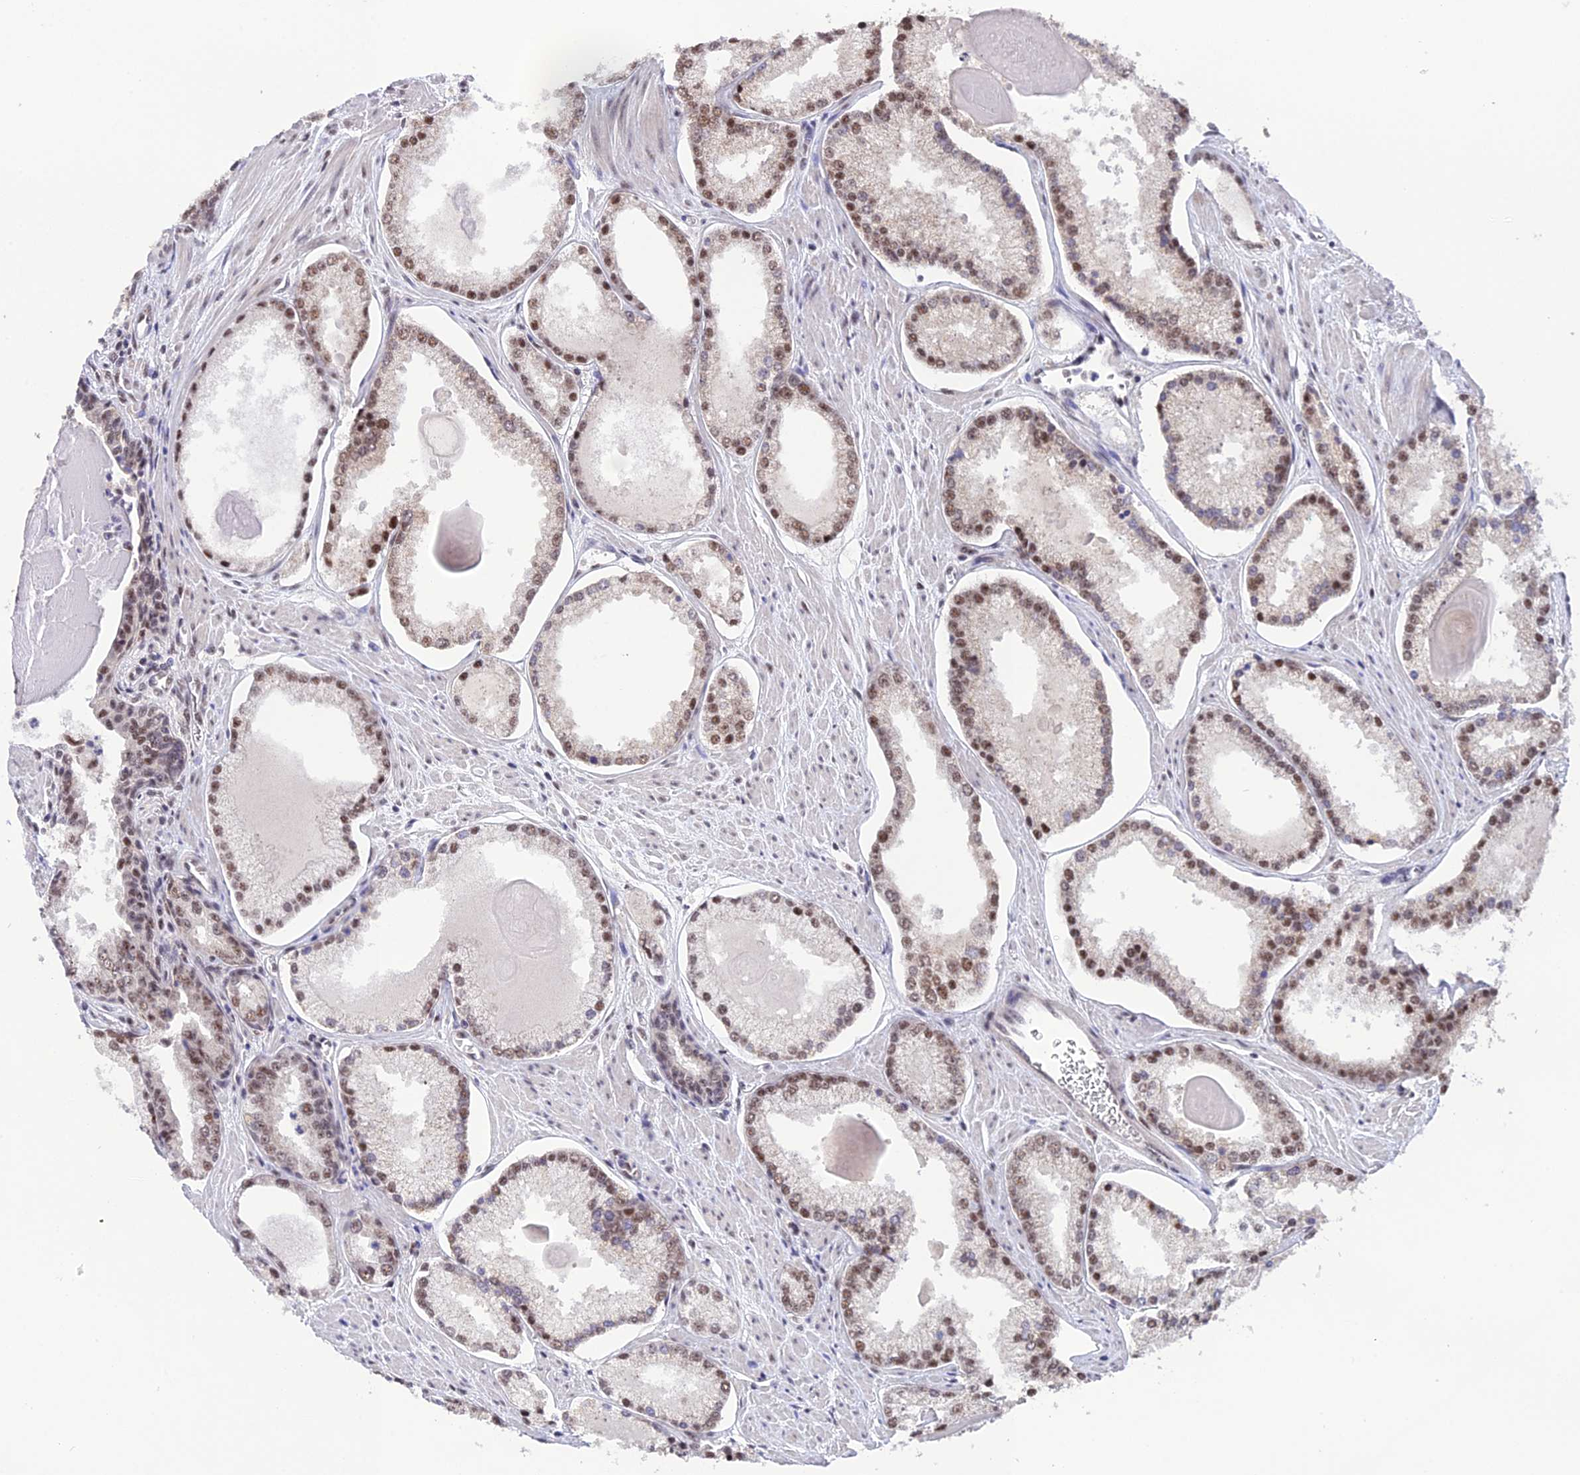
{"staining": {"intensity": "moderate", "quantity": ">75%", "location": "nuclear"}, "tissue": "prostate cancer", "cell_type": "Tumor cells", "image_type": "cancer", "snomed": [{"axis": "morphology", "description": "Adenocarcinoma, Low grade"}, {"axis": "topography", "description": "Prostate"}], "caption": "This photomicrograph reveals adenocarcinoma (low-grade) (prostate) stained with immunohistochemistry to label a protein in brown. The nuclear of tumor cells show moderate positivity for the protein. Nuclei are counter-stained blue.", "gene": "THOC7", "patient": {"sex": "male", "age": 54}}